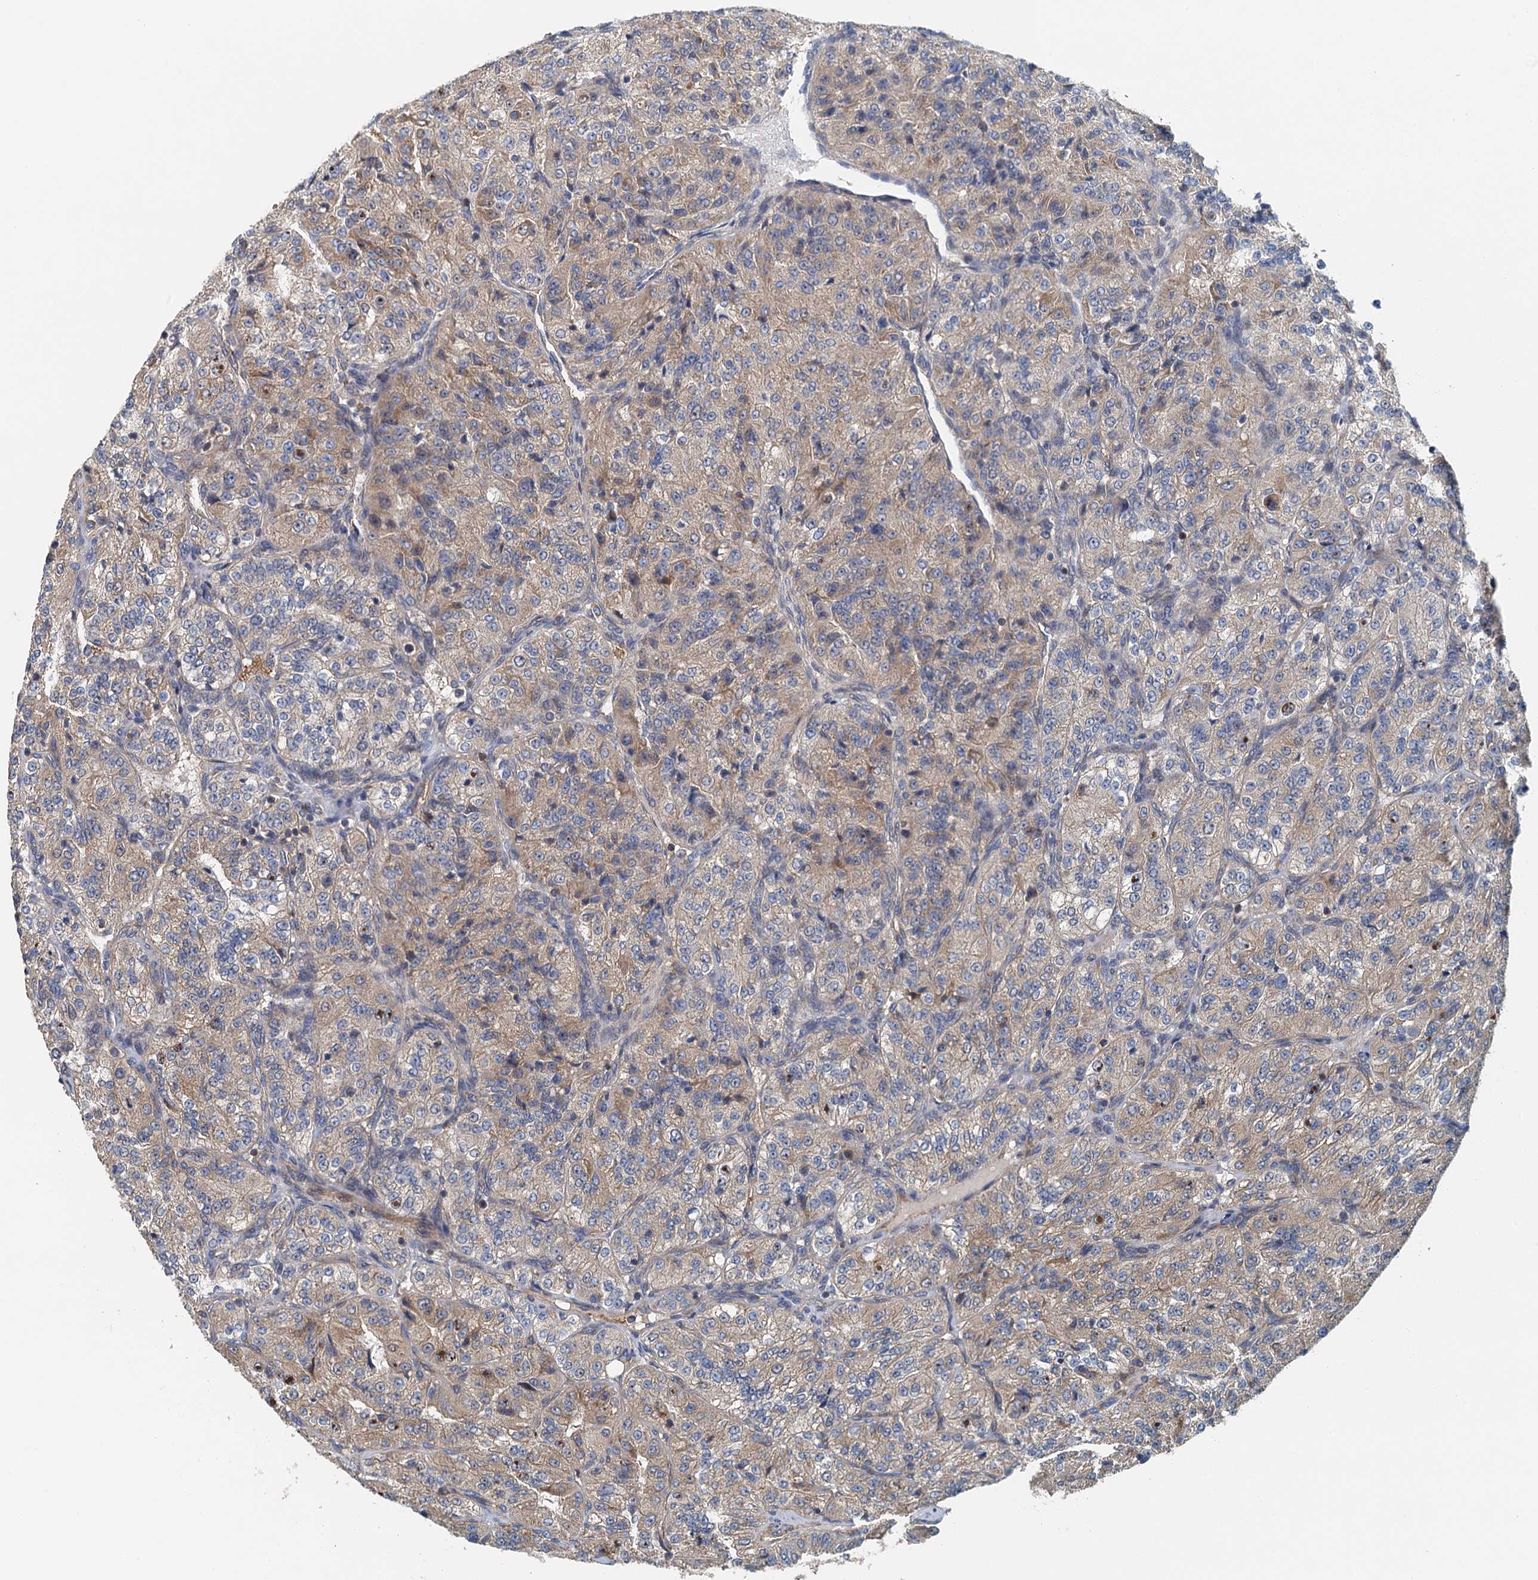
{"staining": {"intensity": "weak", "quantity": ">75%", "location": "cytoplasmic/membranous"}, "tissue": "renal cancer", "cell_type": "Tumor cells", "image_type": "cancer", "snomed": [{"axis": "morphology", "description": "Adenocarcinoma, NOS"}, {"axis": "topography", "description": "Kidney"}], "caption": "Immunohistochemistry (DAB) staining of renal adenocarcinoma demonstrates weak cytoplasmic/membranous protein positivity in approximately >75% of tumor cells.", "gene": "PPP1R14D", "patient": {"sex": "female", "age": 63}}